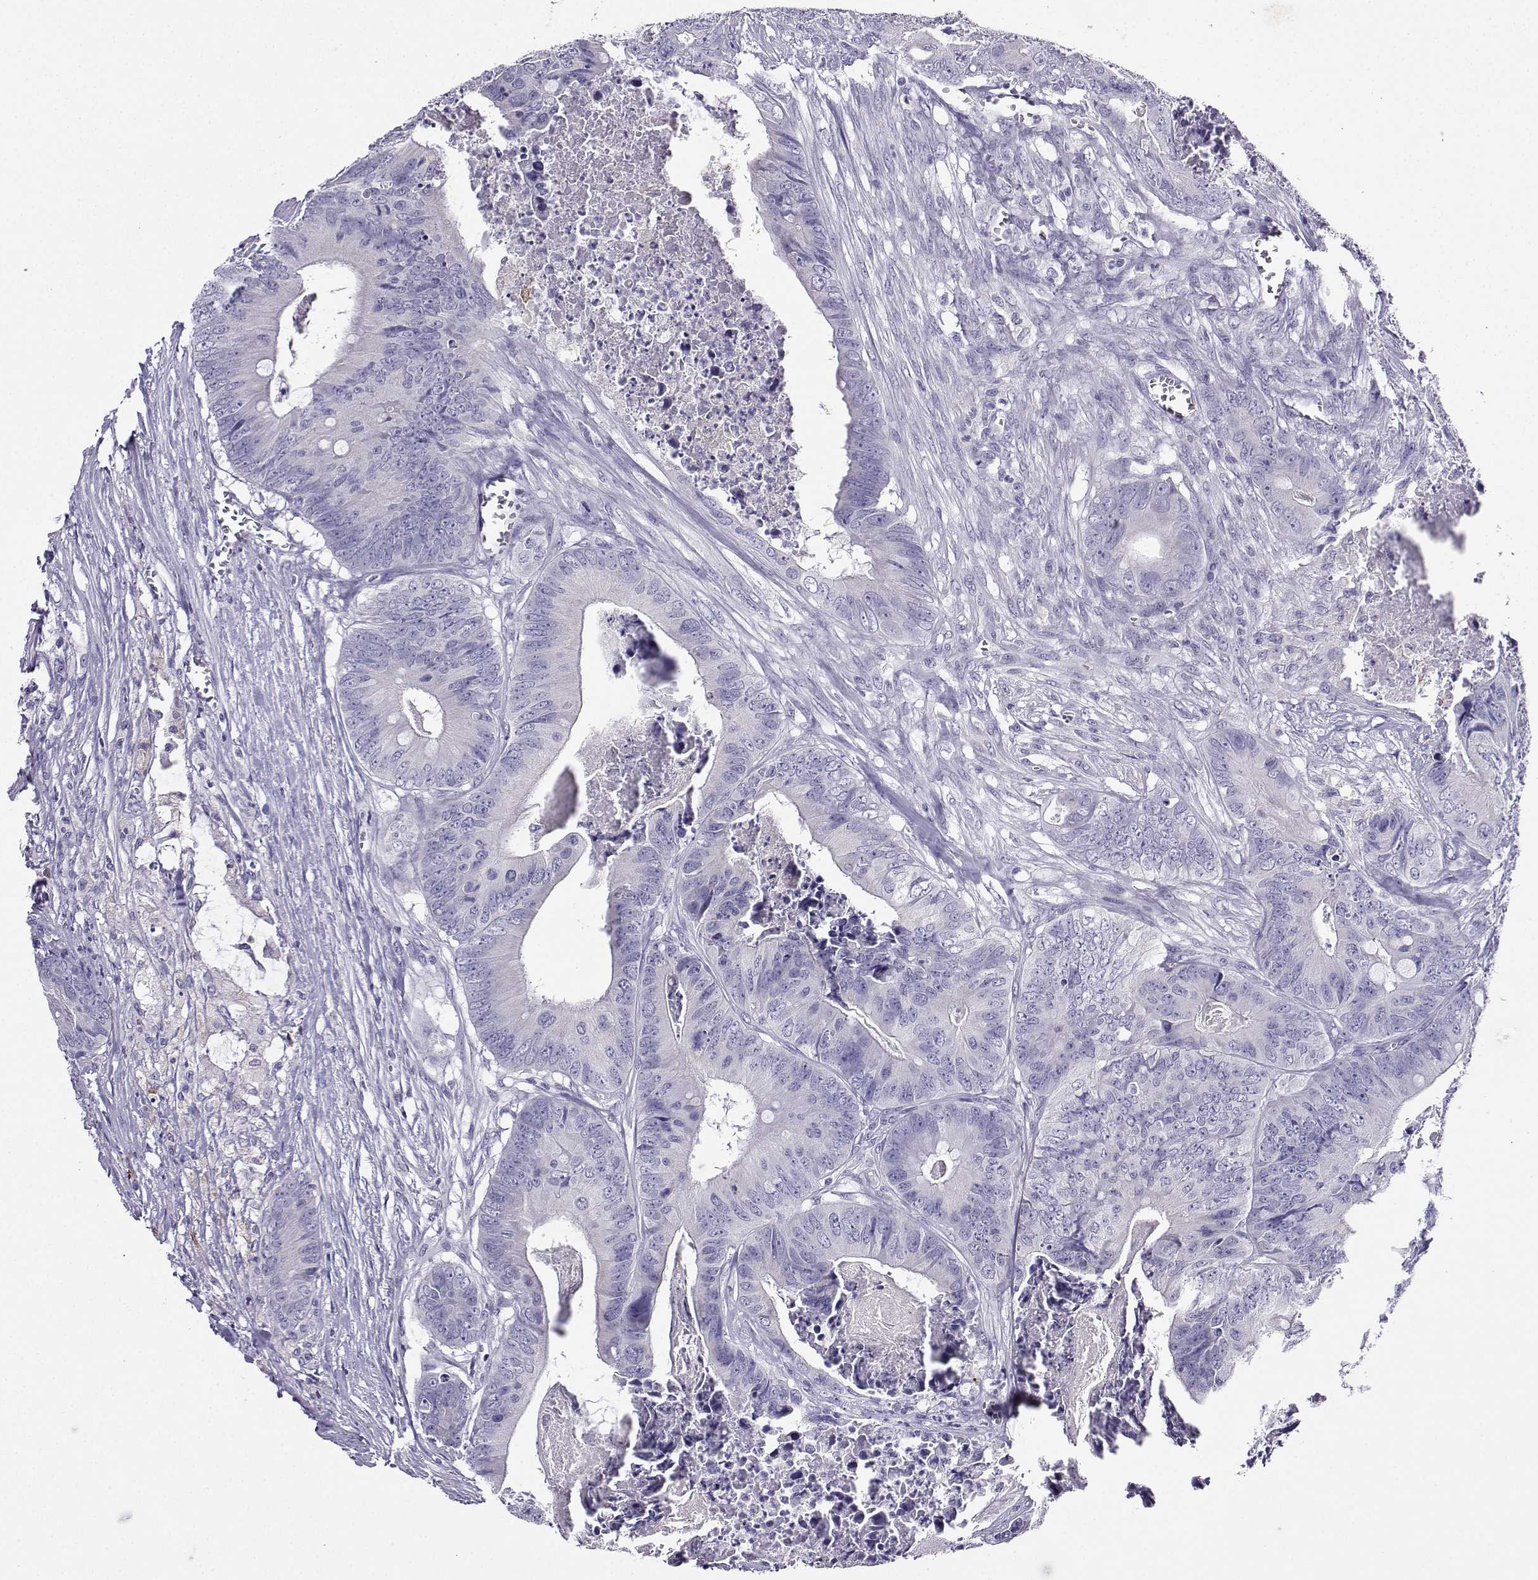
{"staining": {"intensity": "negative", "quantity": "none", "location": "none"}, "tissue": "colorectal cancer", "cell_type": "Tumor cells", "image_type": "cancer", "snomed": [{"axis": "morphology", "description": "Adenocarcinoma, NOS"}, {"axis": "topography", "description": "Colon"}], "caption": "Tumor cells show no significant expression in colorectal adenocarcinoma.", "gene": "LINGO1", "patient": {"sex": "male", "age": 84}}